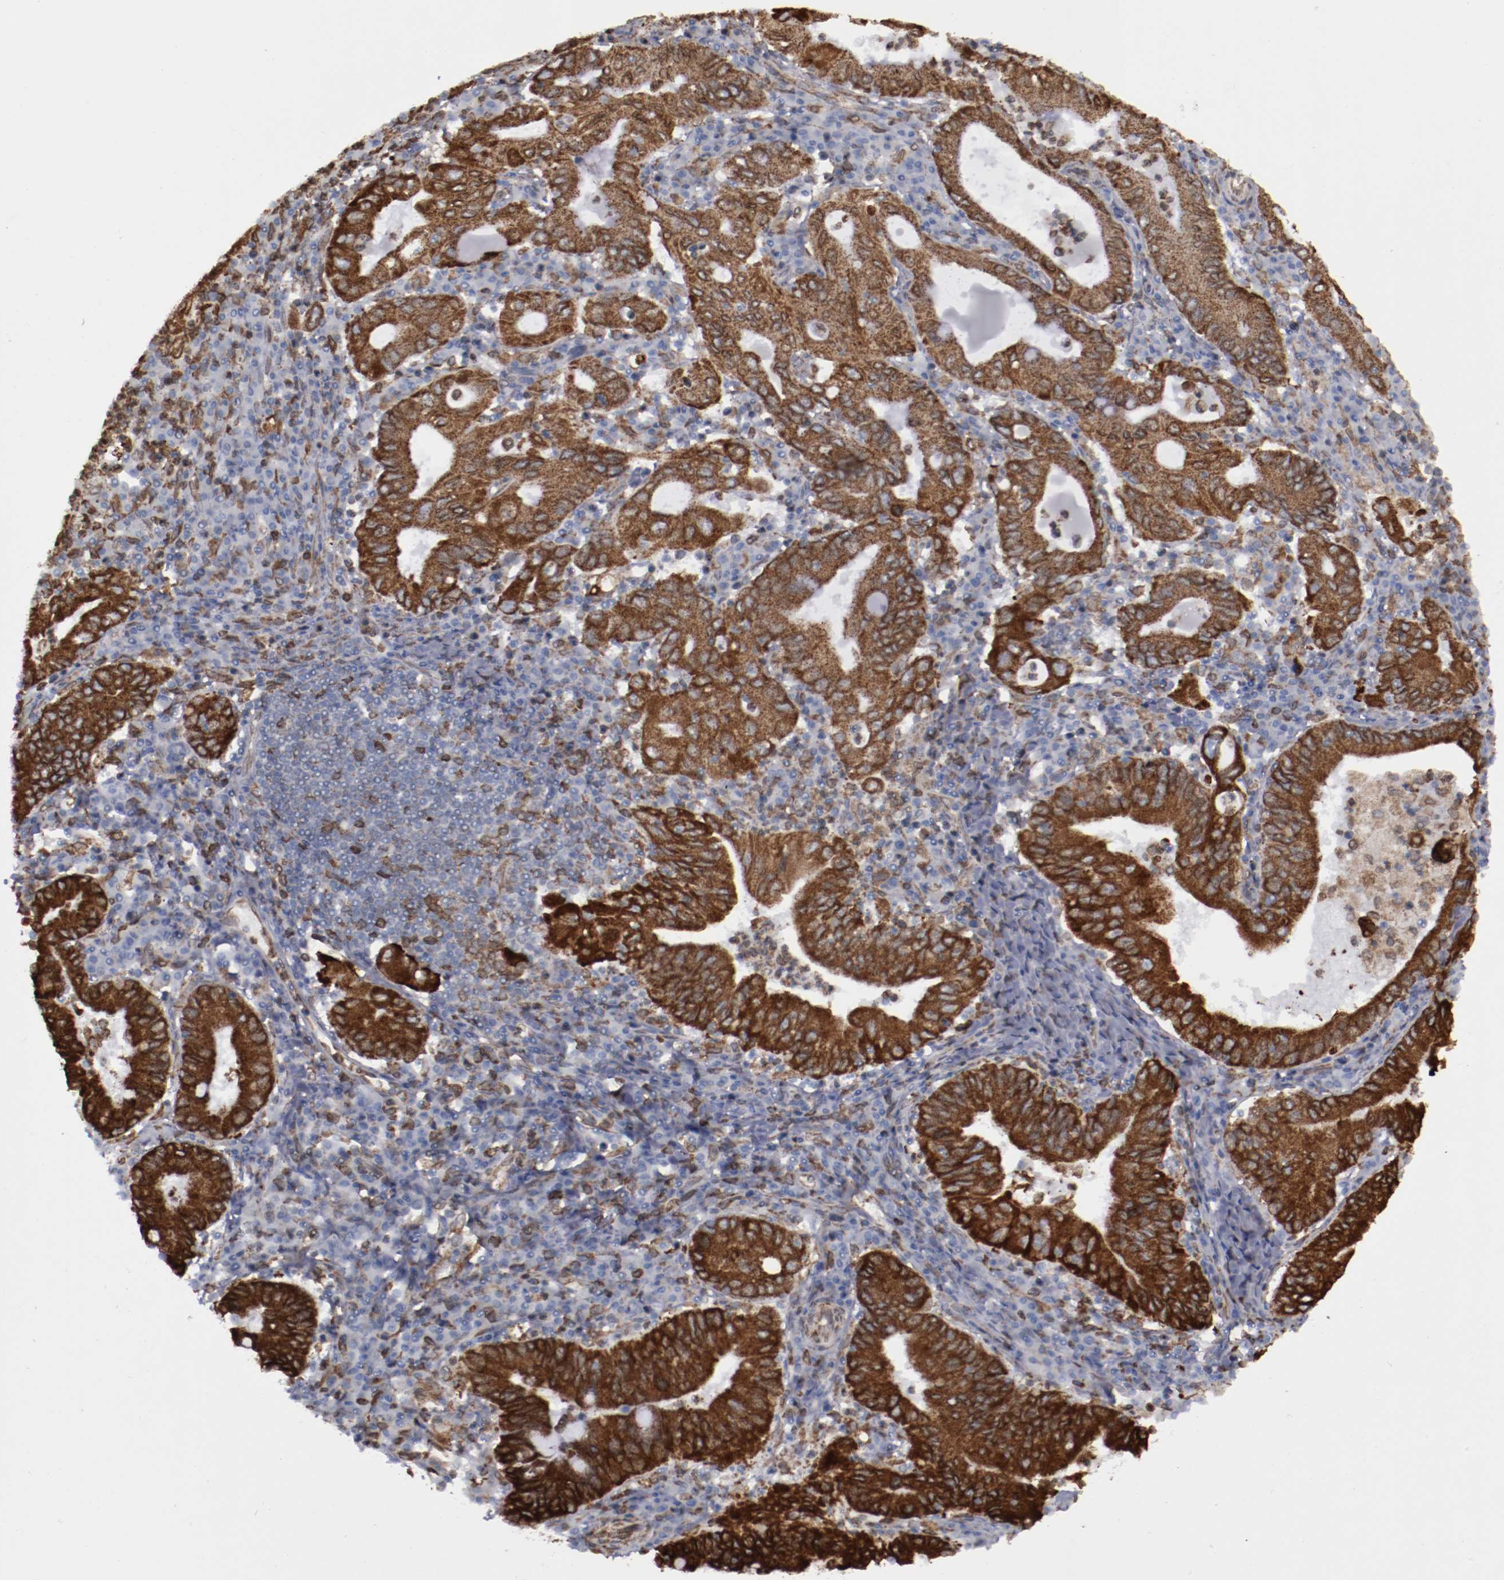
{"staining": {"intensity": "strong", "quantity": ">75%", "location": "cytoplasmic/membranous"}, "tissue": "stomach cancer", "cell_type": "Tumor cells", "image_type": "cancer", "snomed": [{"axis": "morphology", "description": "Normal tissue, NOS"}, {"axis": "morphology", "description": "Adenocarcinoma, NOS"}, {"axis": "topography", "description": "Esophagus"}, {"axis": "topography", "description": "Stomach, upper"}, {"axis": "topography", "description": "Peripheral nerve tissue"}], "caption": "Immunohistochemistry (IHC) (DAB) staining of adenocarcinoma (stomach) exhibits strong cytoplasmic/membranous protein expression in about >75% of tumor cells.", "gene": "ERLIN2", "patient": {"sex": "male", "age": 62}}